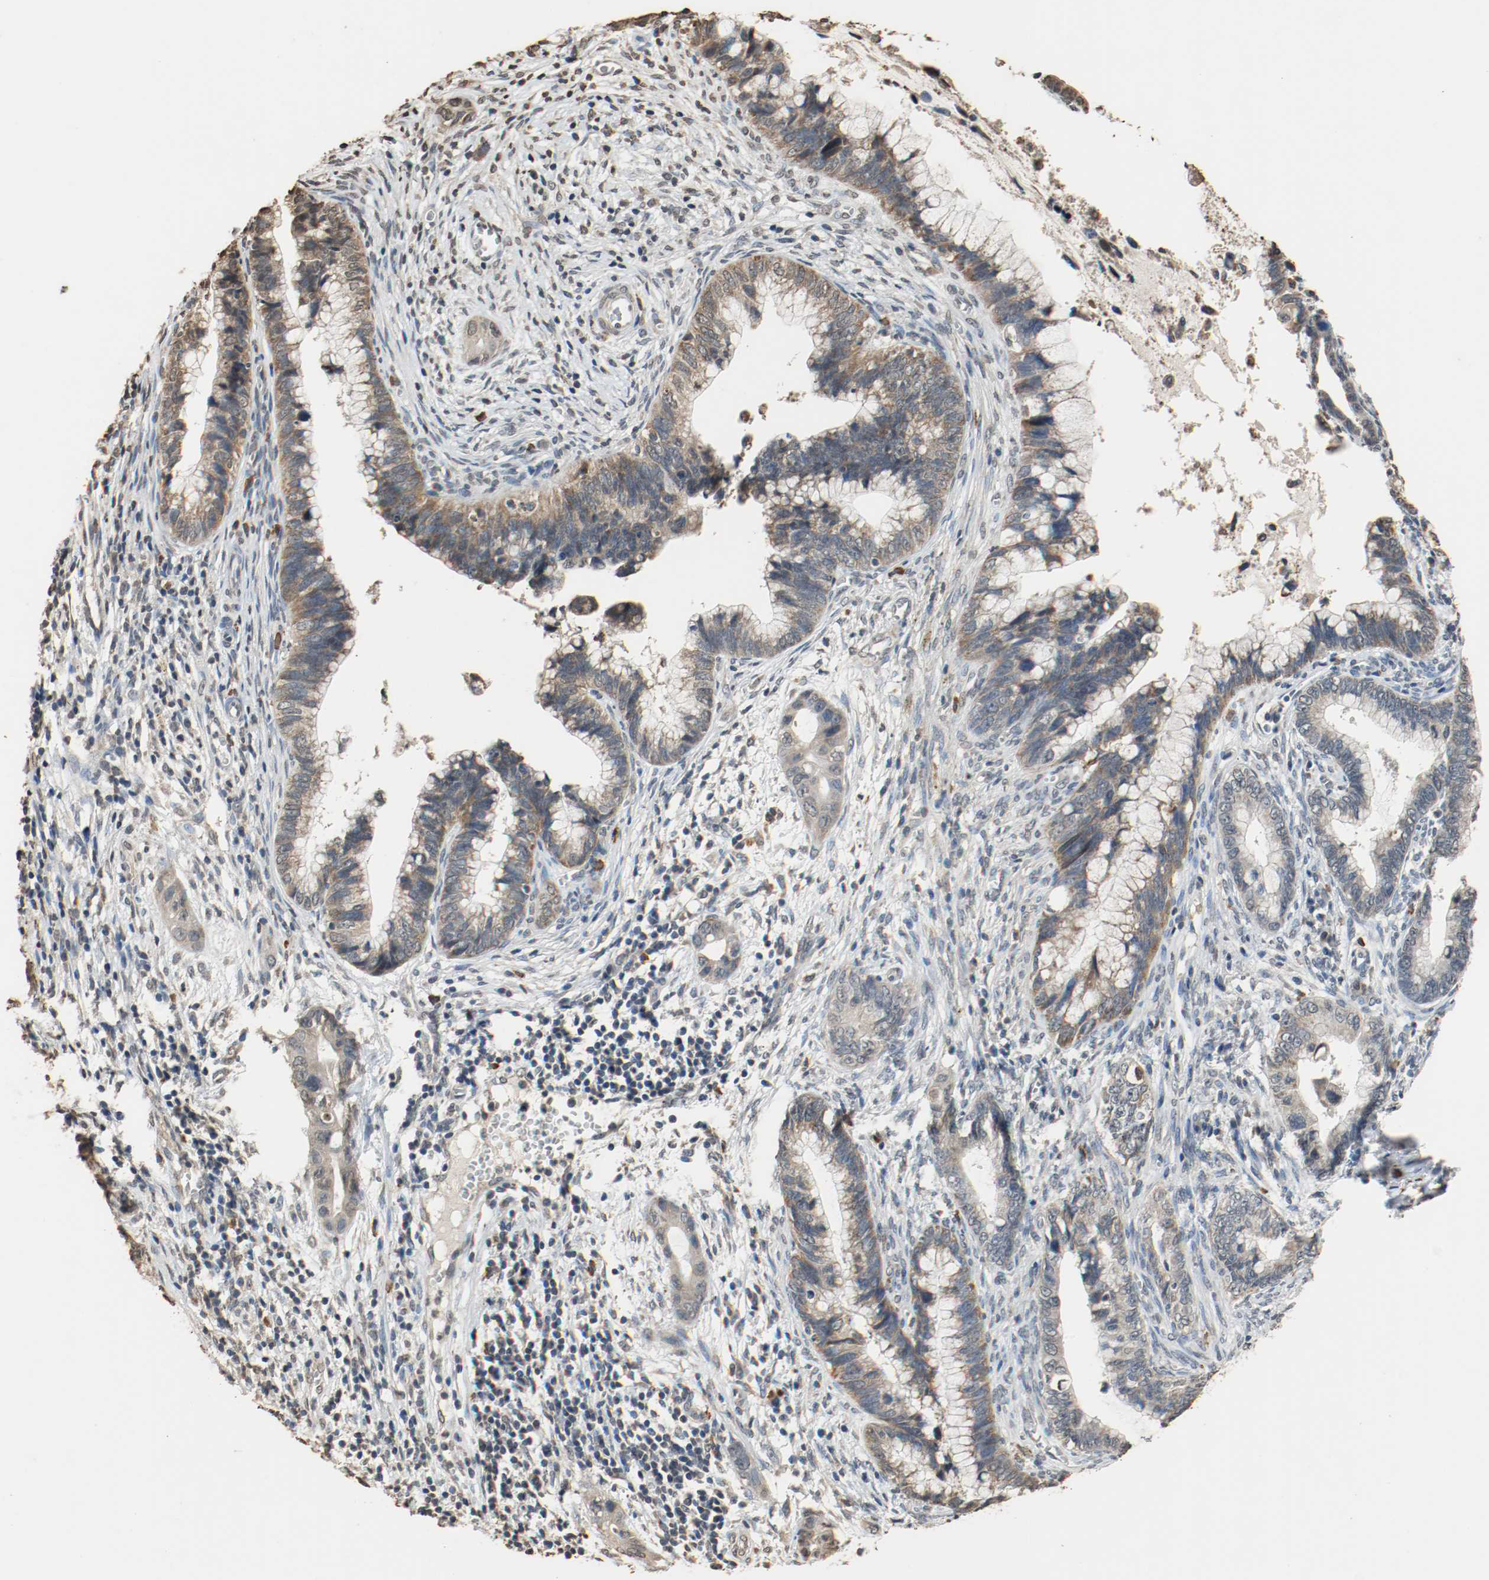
{"staining": {"intensity": "weak", "quantity": "25%-75%", "location": "cytoplasmic/membranous"}, "tissue": "cervical cancer", "cell_type": "Tumor cells", "image_type": "cancer", "snomed": [{"axis": "morphology", "description": "Adenocarcinoma, NOS"}, {"axis": "topography", "description": "Cervix"}], "caption": "Immunohistochemical staining of cervical adenocarcinoma shows weak cytoplasmic/membranous protein positivity in approximately 25%-75% of tumor cells.", "gene": "RTN4", "patient": {"sex": "female", "age": 44}}